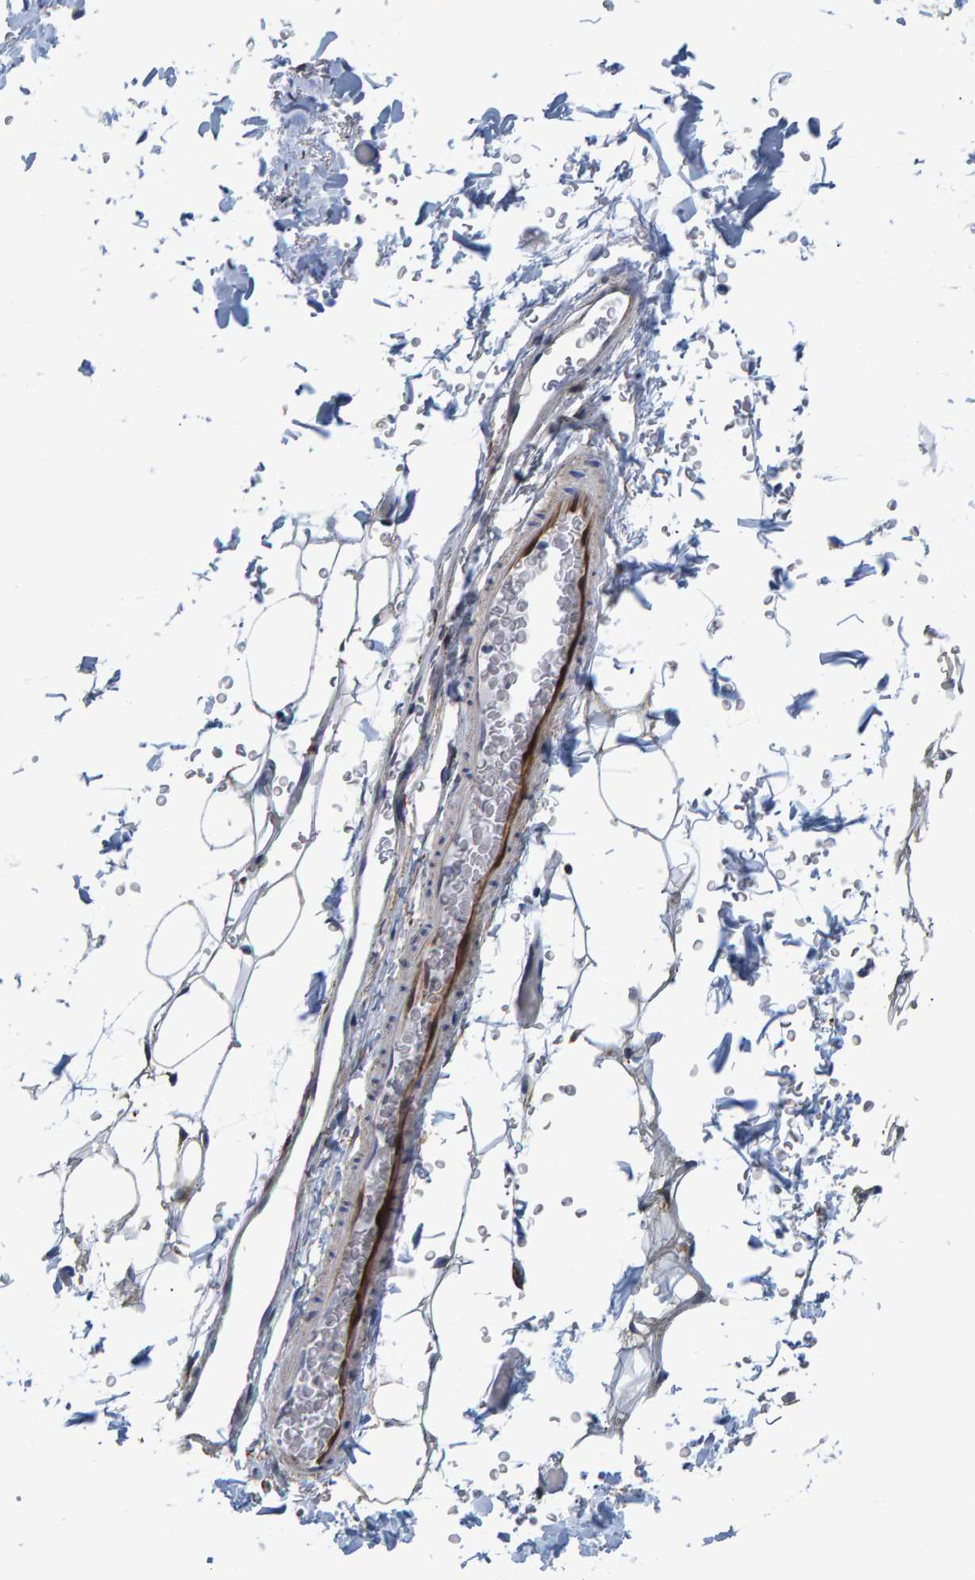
{"staining": {"intensity": "negative", "quantity": "none", "location": "none"}, "tissue": "breast", "cell_type": "Adipocytes", "image_type": "normal", "snomed": [{"axis": "morphology", "description": "Normal tissue, NOS"}, {"axis": "topography", "description": "Breast"}], "caption": "The IHC micrograph has no significant staining in adipocytes of breast. (DAB (3,3'-diaminobenzidine) IHC with hematoxylin counter stain).", "gene": "IDO1", "patient": {"sex": "female", "age": 62}}